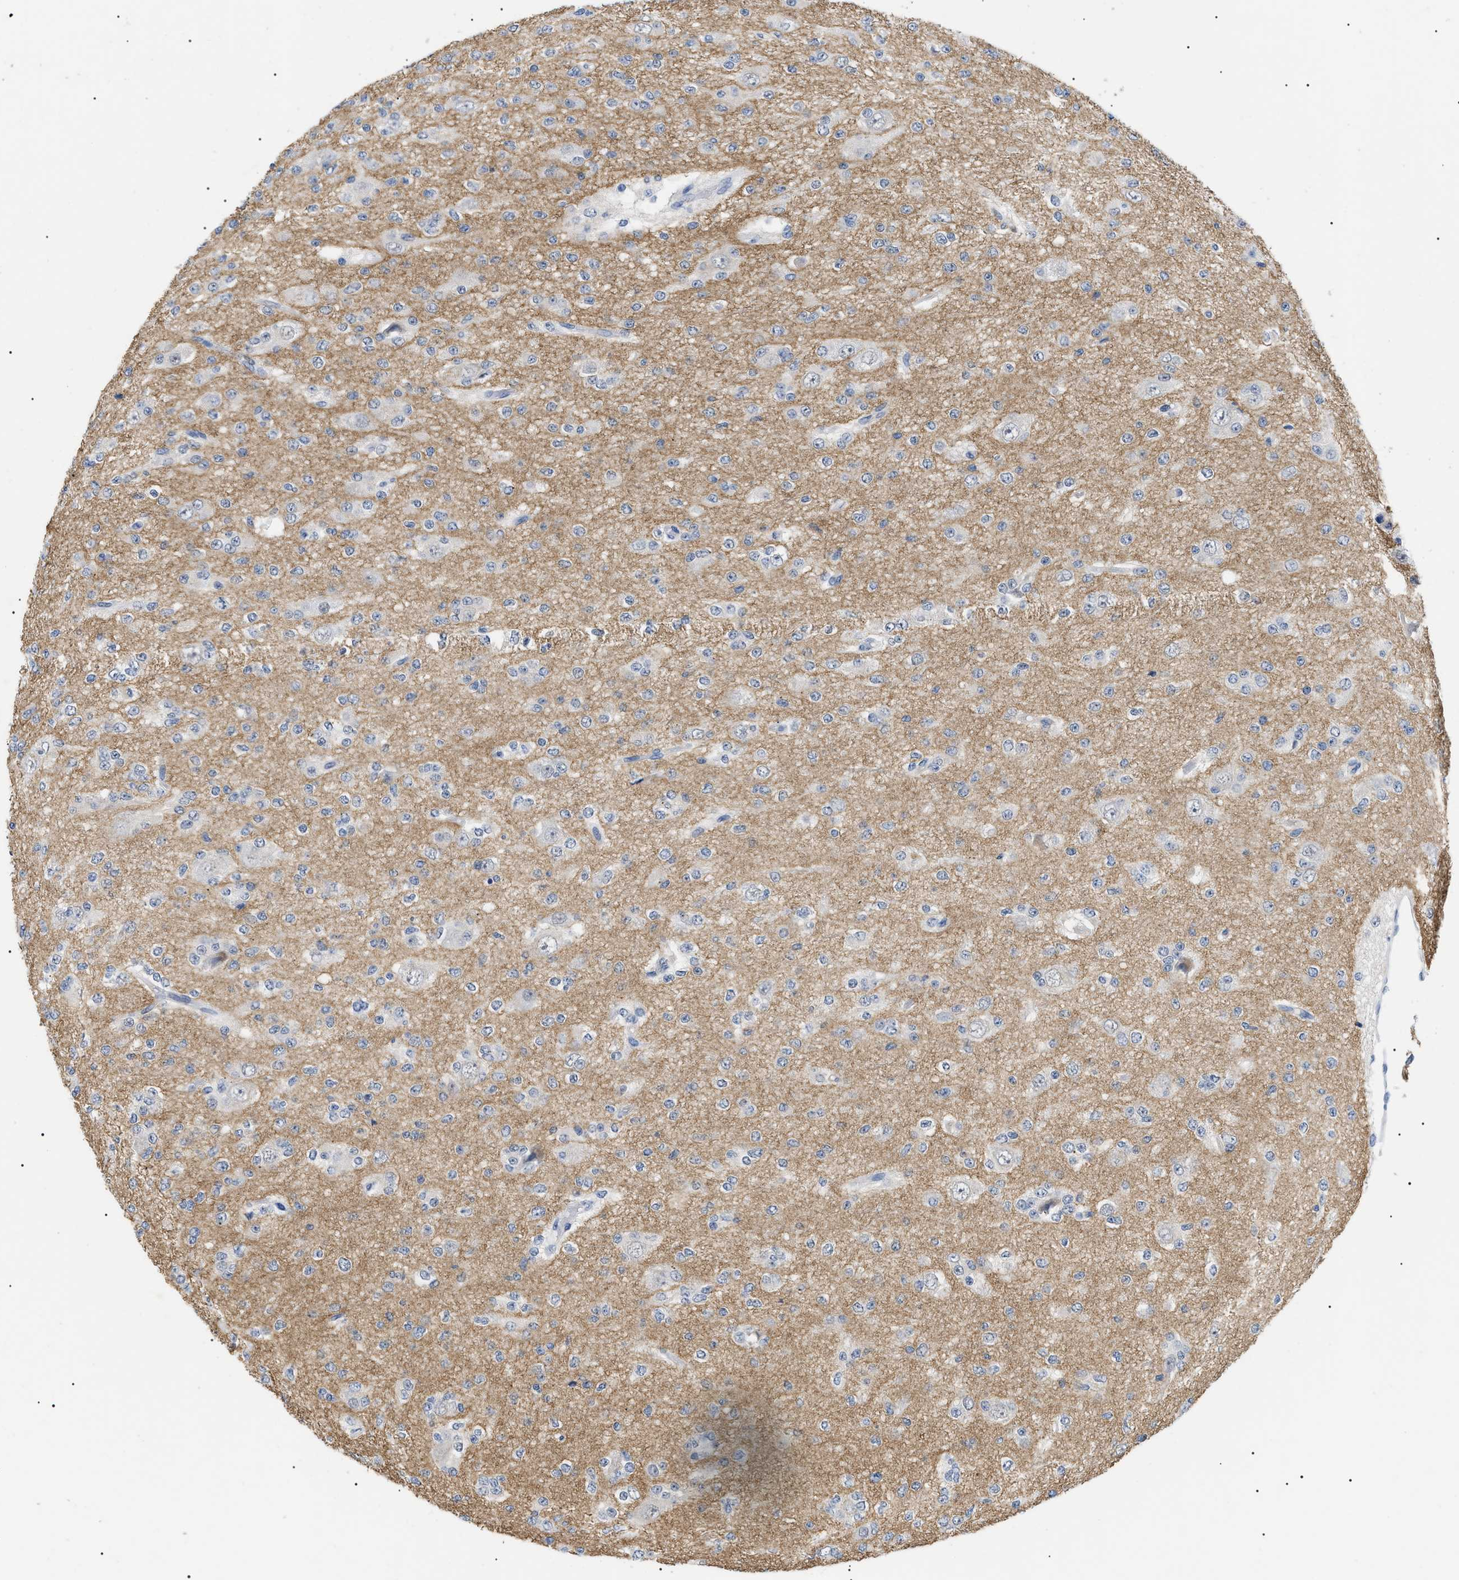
{"staining": {"intensity": "negative", "quantity": "none", "location": "none"}, "tissue": "glioma", "cell_type": "Tumor cells", "image_type": "cancer", "snomed": [{"axis": "morphology", "description": "Glioma, malignant, Low grade"}, {"axis": "topography", "description": "Brain"}], "caption": "IHC micrograph of neoplastic tissue: glioma stained with DAB (3,3'-diaminobenzidine) demonstrates no significant protein expression in tumor cells. (Brightfield microscopy of DAB immunohistochemistry (IHC) at high magnification).", "gene": "PRRT2", "patient": {"sex": "male", "age": 38}}